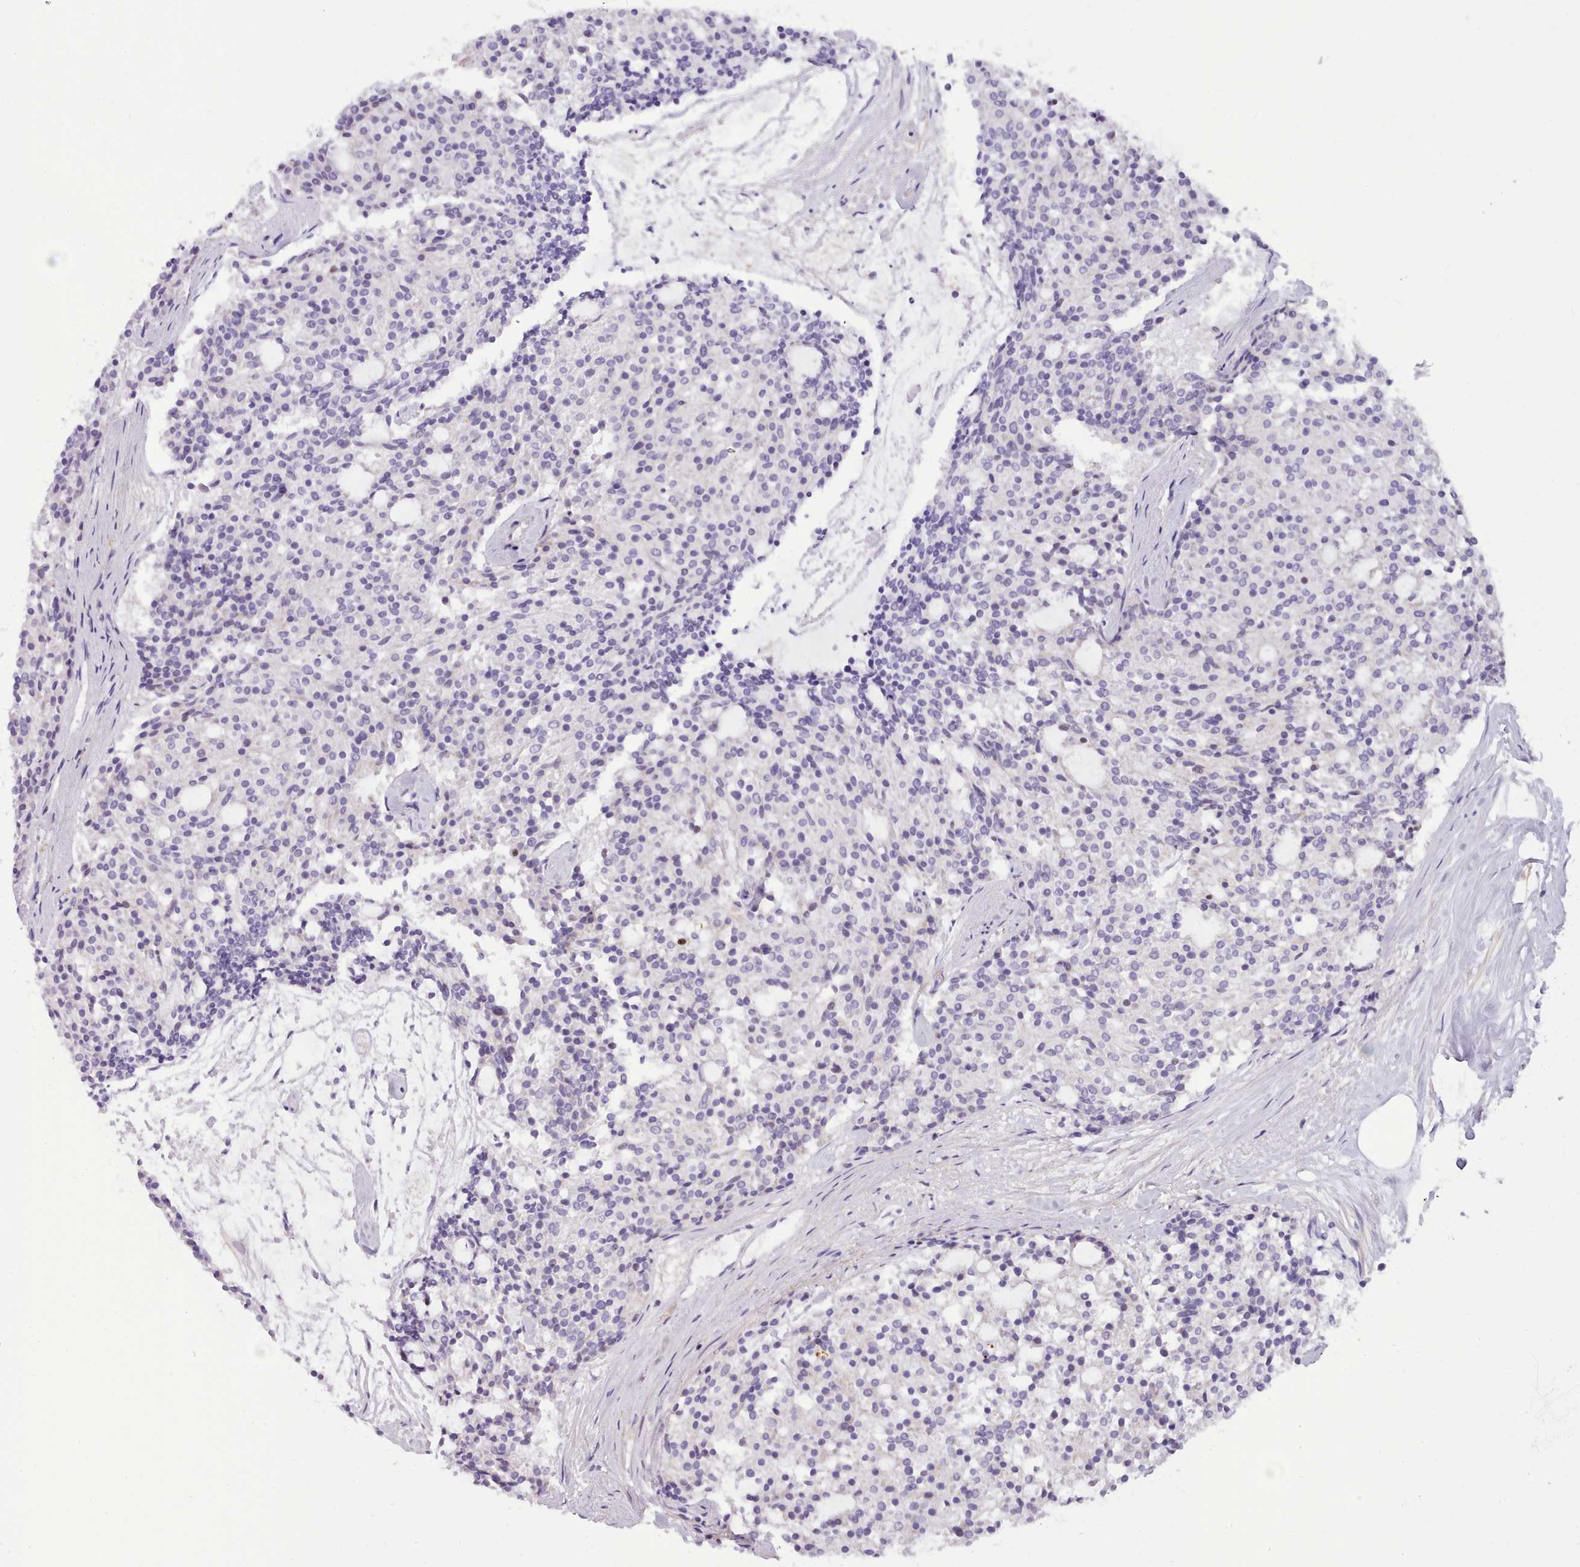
{"staining": {"intensity": "negative", "quantity": "none", "location": "none"}, "tissue": "carcinoid", "cell_type": "Tumor cells", "image_type": "cancer", "snomed": [{"axis": "morphology", "description": "Carcinoid, malignant, NOS"}, {"axis": "topography", "description": "Pancreas"}], "caption": "This is a photomicrograph of immunohistochemistry (IHC) staining of carcinoid, which shows no positivity in tumor cells. (Brightfield microscopy of DAB immunohistochemistry (IHC) at high magnification).", "gene": "CYP2A13", "patient": {"sex": "female", "age": 54}}